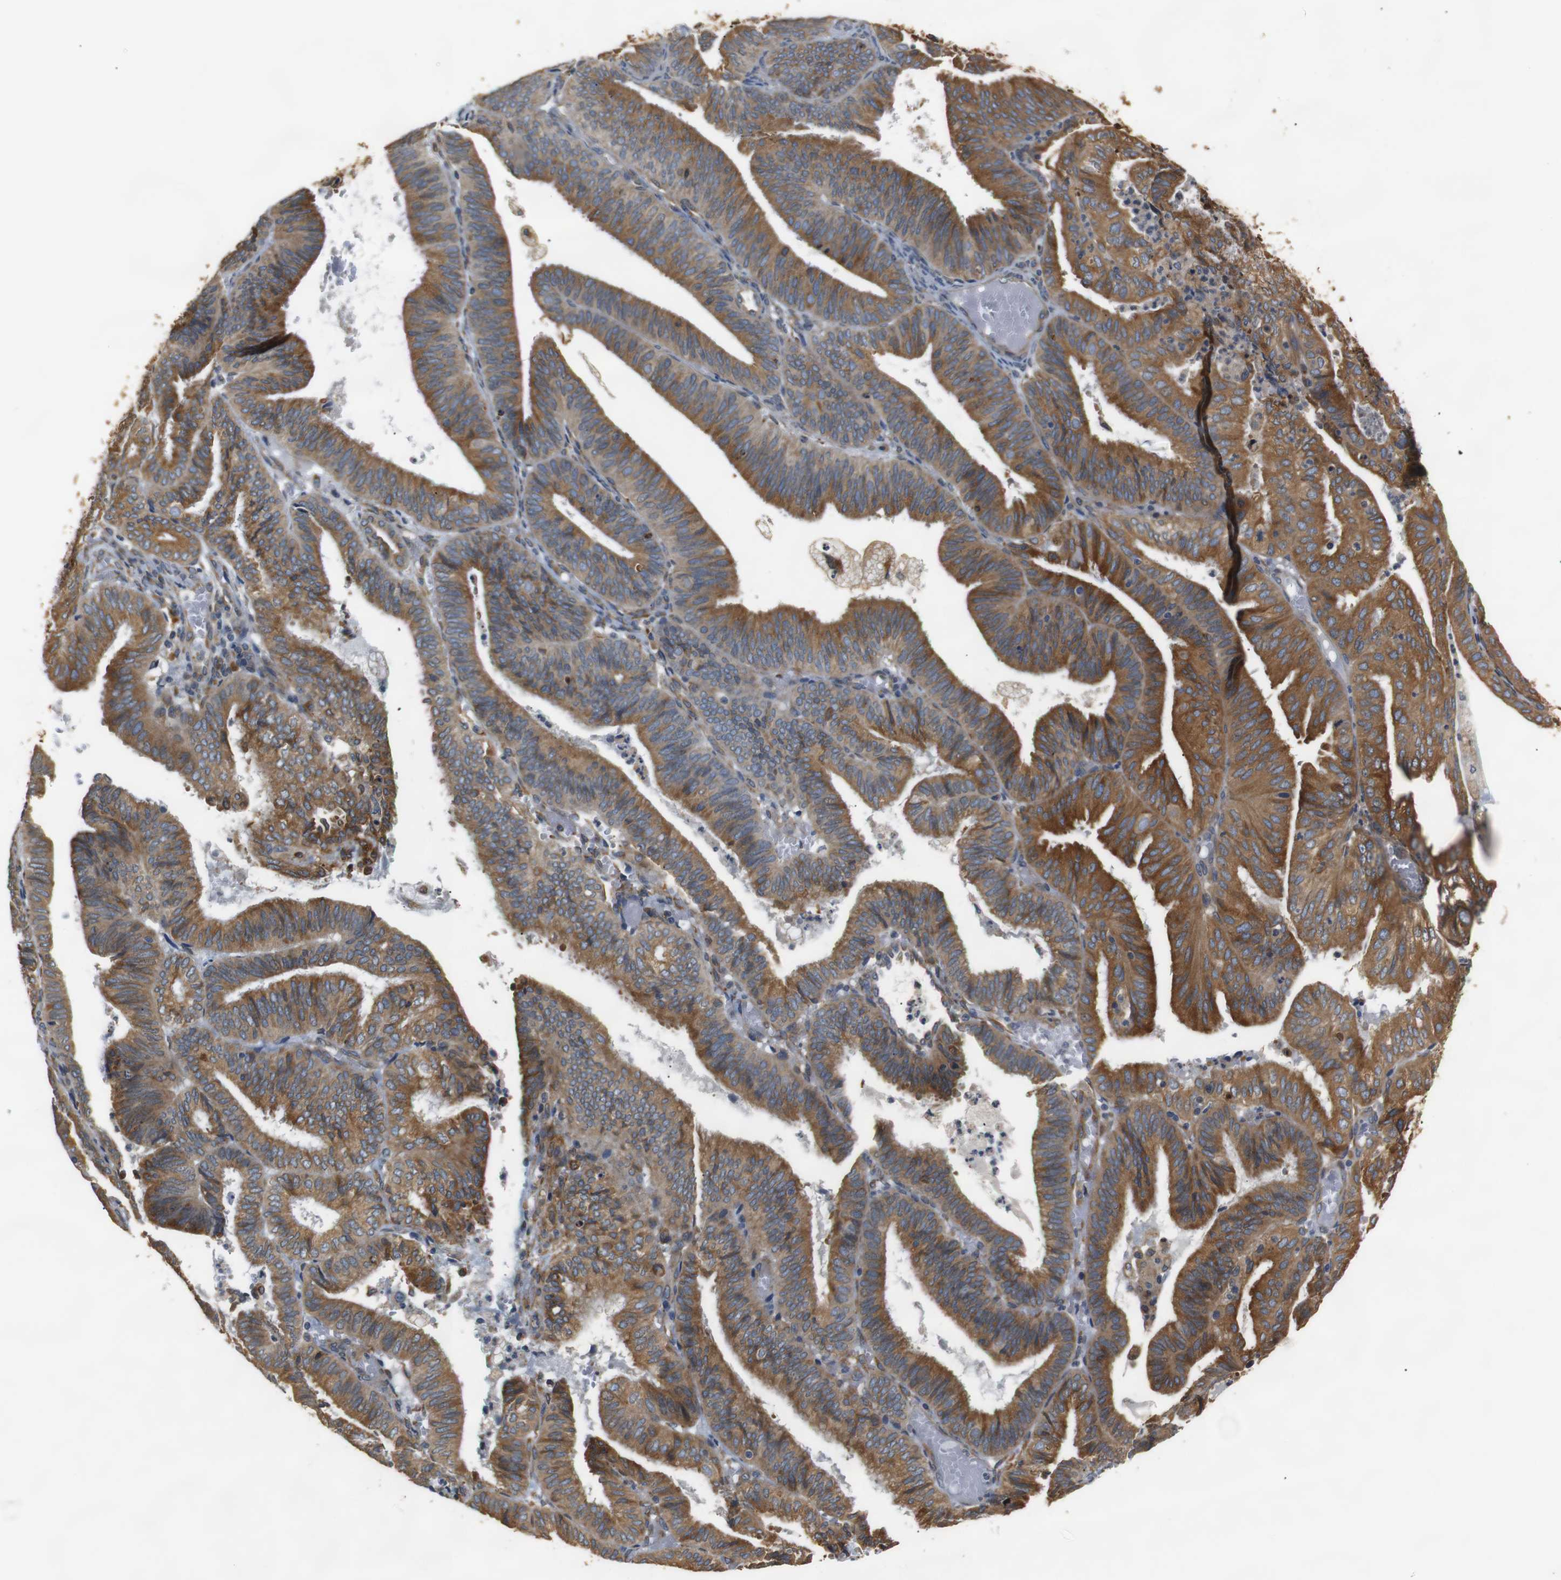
{"staining": {"intensity": "moderate", "quantity": ">75%", "location": "cytoplasmic/membranous"}, "tissue": "endometrial cancer", "cell_type": "Tumor cells", "image_type": "cancer", "snomed": [{"axis": "morphology", "description": "Adenocarcinoma, NOS"}, {"axis": "topography", "description": "Uterus"}], "caption": "Approximately >75% of tumor cells in human endometrial cancer demonstrate moderate cytoplasmic/membranous protein staining as visualized by brown immunohistochemical staining.", "gene": "TMED2", "patient": {"sex": "female", "age": 60}}